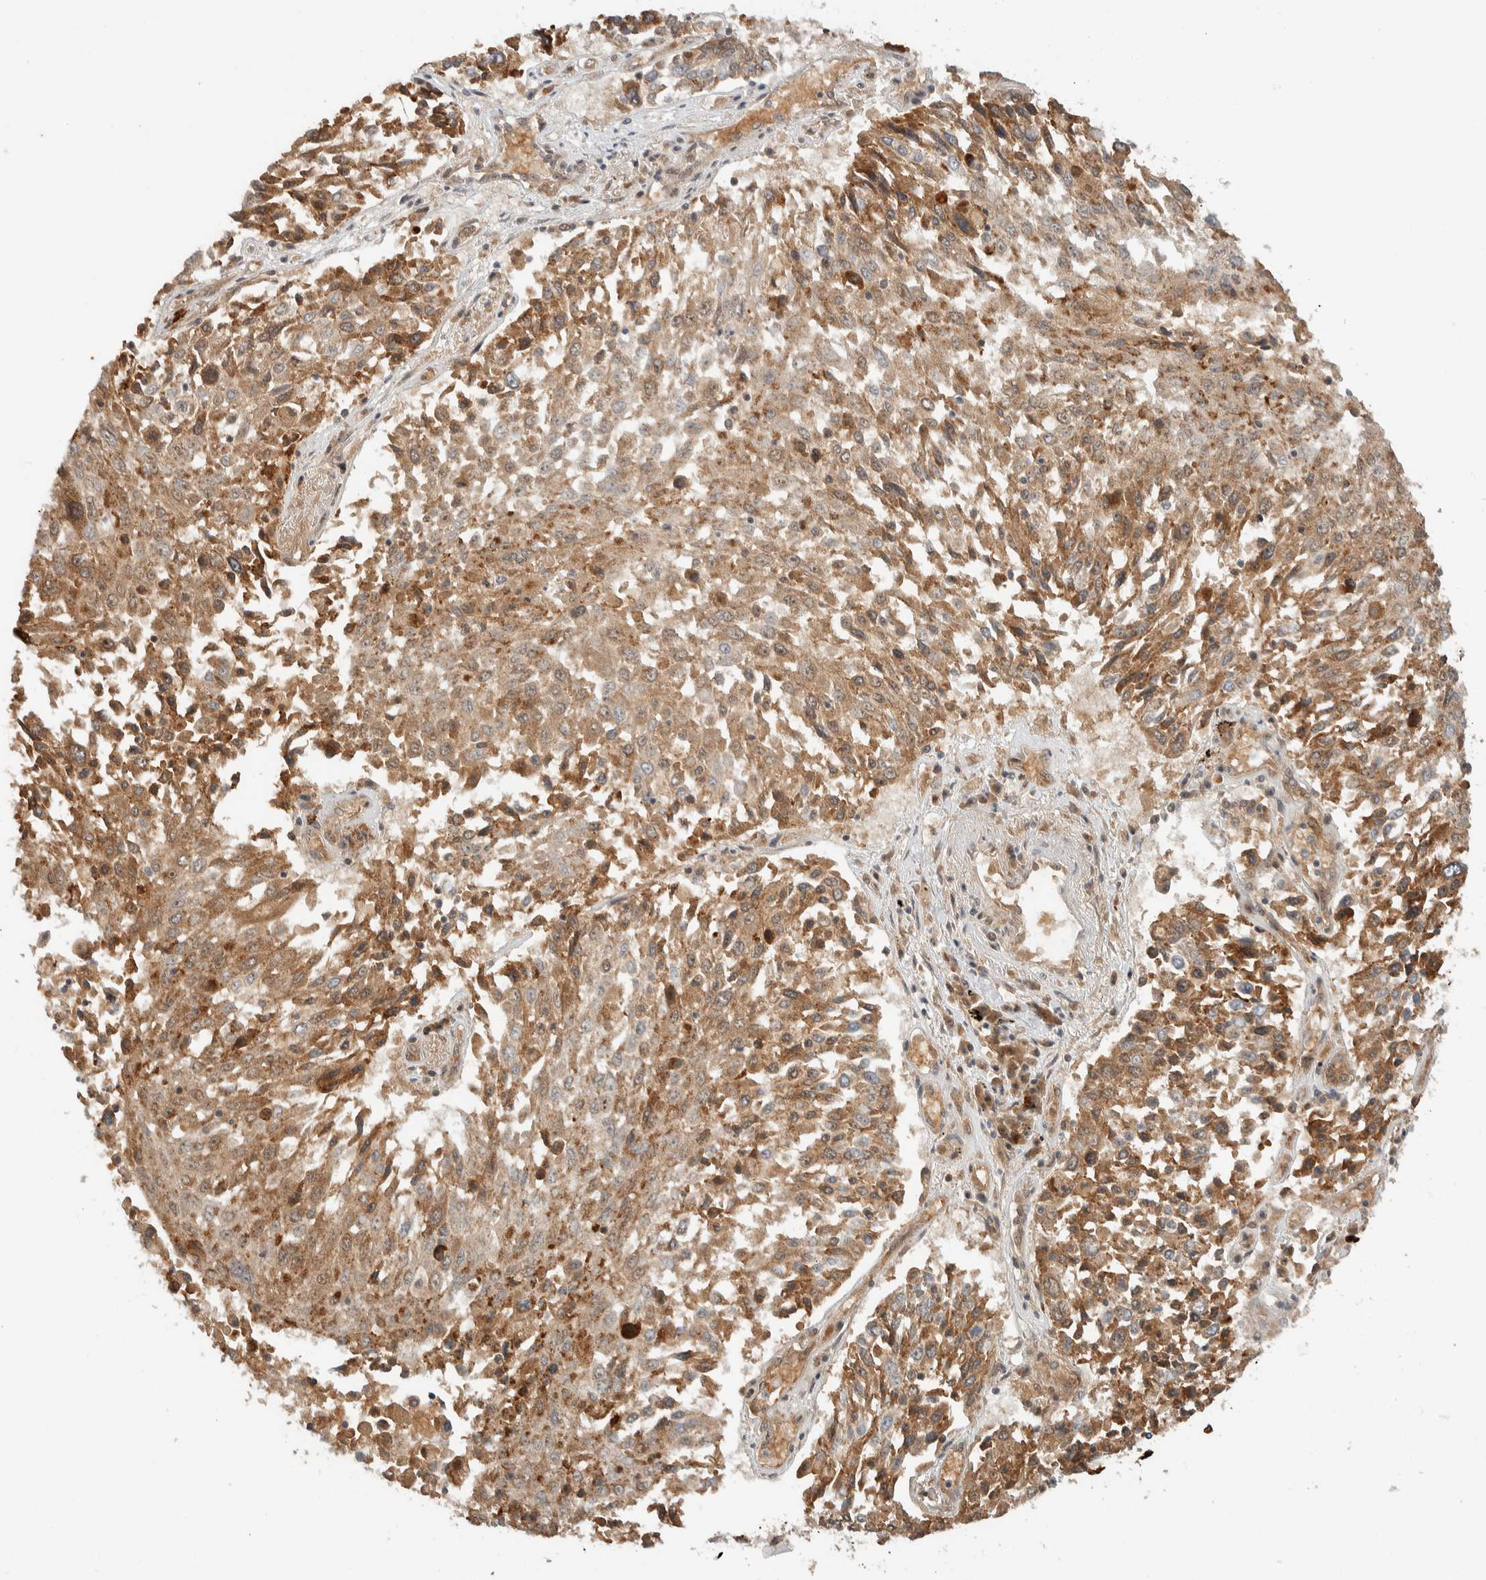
{"staining": {"intensity": "moderate", "quantity": ">75%", "location": "cytoplasmic/membranous"}, "tissue": "lung cancer", "cell_type": "Tumor cells", "image_type": "cancer", "snomed": [{"axis": "morphology", "description": "Squamous cell carcinoma, NOS"}, {"axis": "topography", "description": "Lung"}], "caption": "Immunohistochemical staining of lung squamous cell carcinoma displays medium levels of moderate cytoplasmic/membranous positivity in about >75% of tumor cells.", "gene": "ZBTB2", "patient": {"sex": "male", "age": 65}}